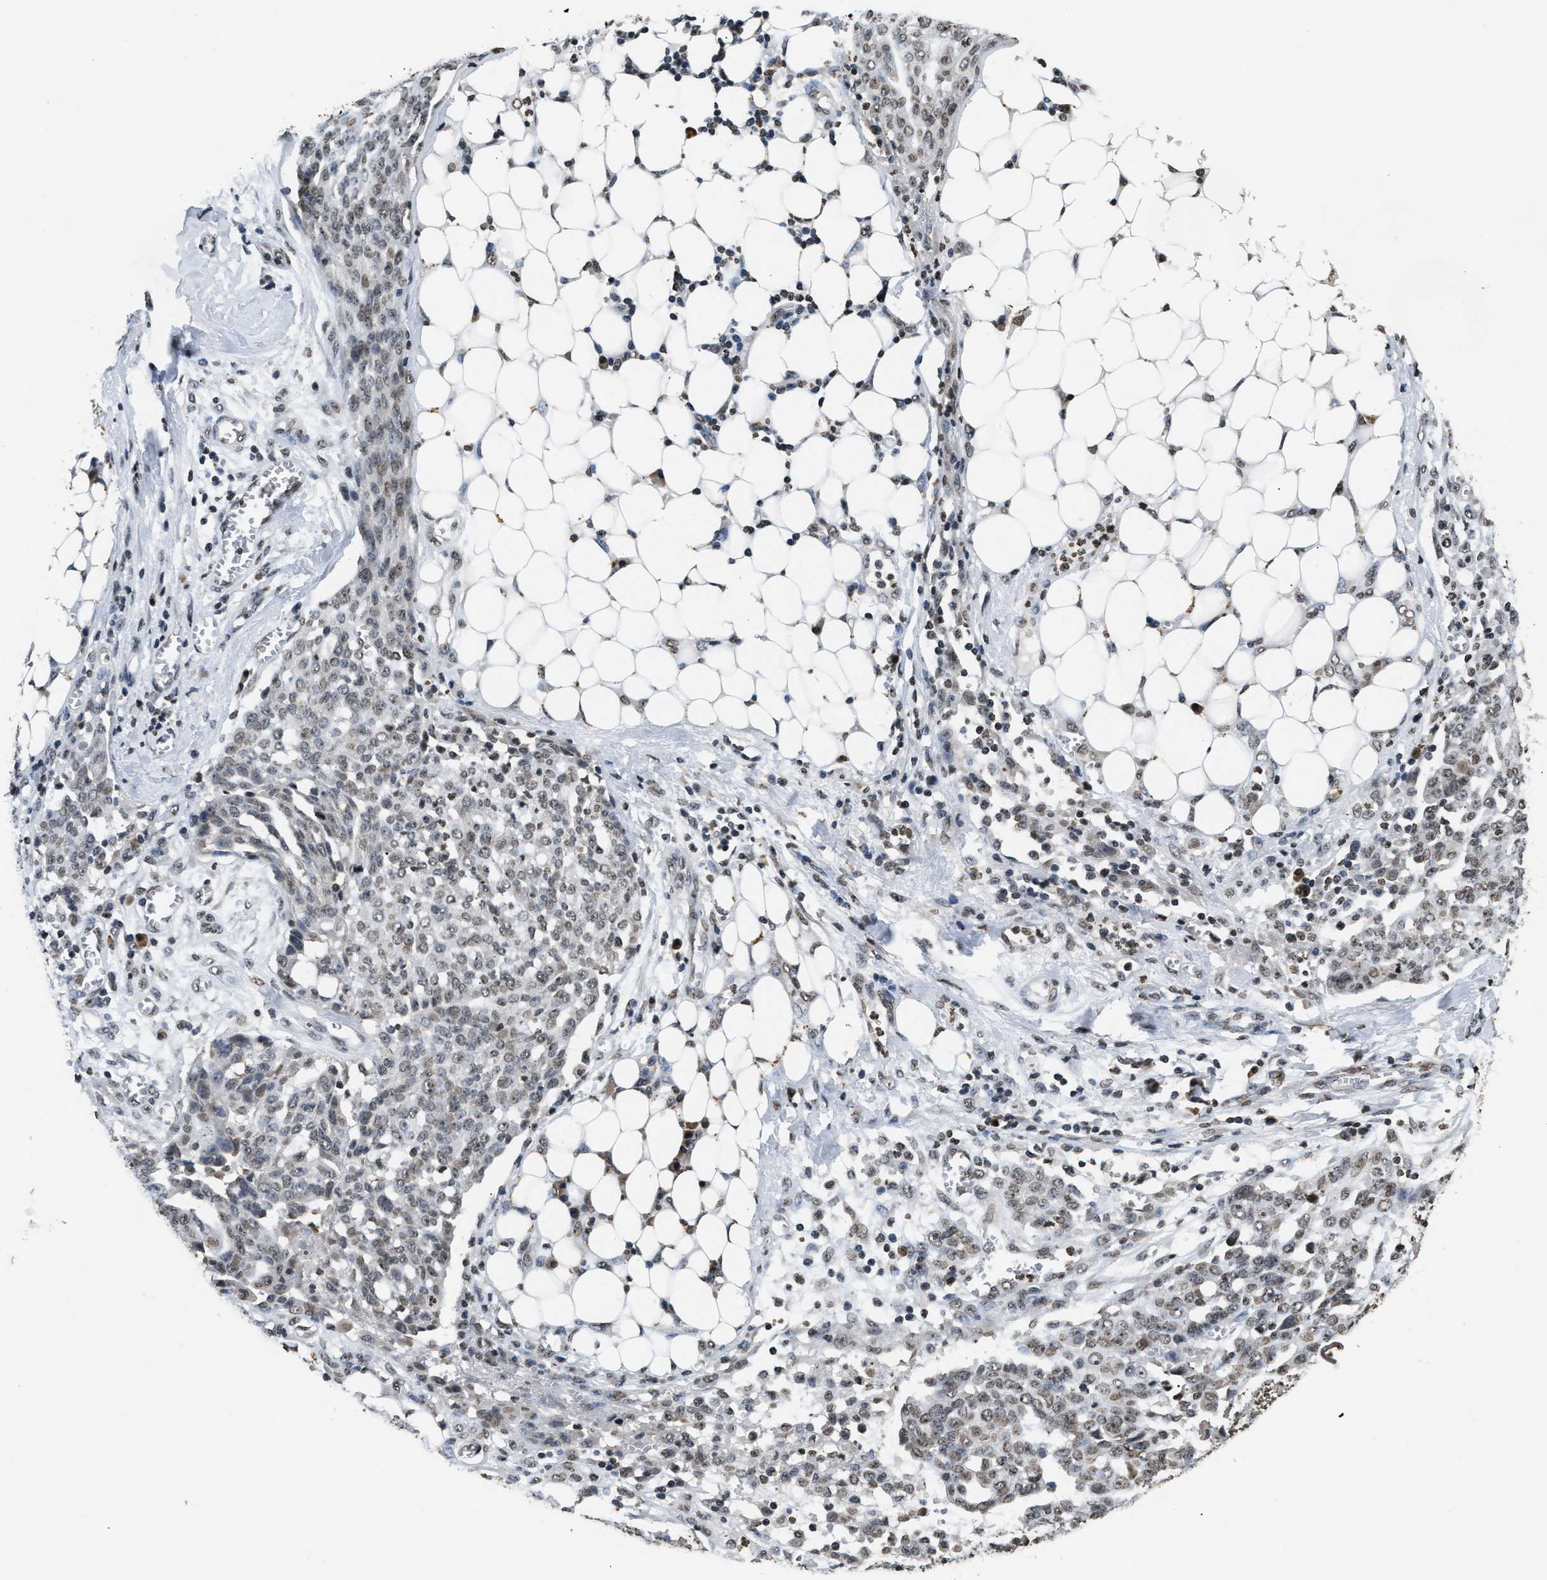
{"staining": {"intensity": "weak", "quantity": ">75%", "location": "nuclear"}, "tissue": "ovarian cancer", "cell_type": "Tumor cells", "image_type": "cancer", "snomed": [{"axis": "morphology", "description": "Cystadenocarcinoma, serous, NOS"}, {"axis": "topography", "description": "Soft tissue"}, {"axis": "topography", "description": "Ovary"}], "caption": "IHC of ovarian cancer (serous cystadenocarcinoma) demonstrates low levels of weak nuclear positivity in about >75% of tumor cells.", "gene": "DNASE1L3", "patient": {"sex": "female", "age": 57}}